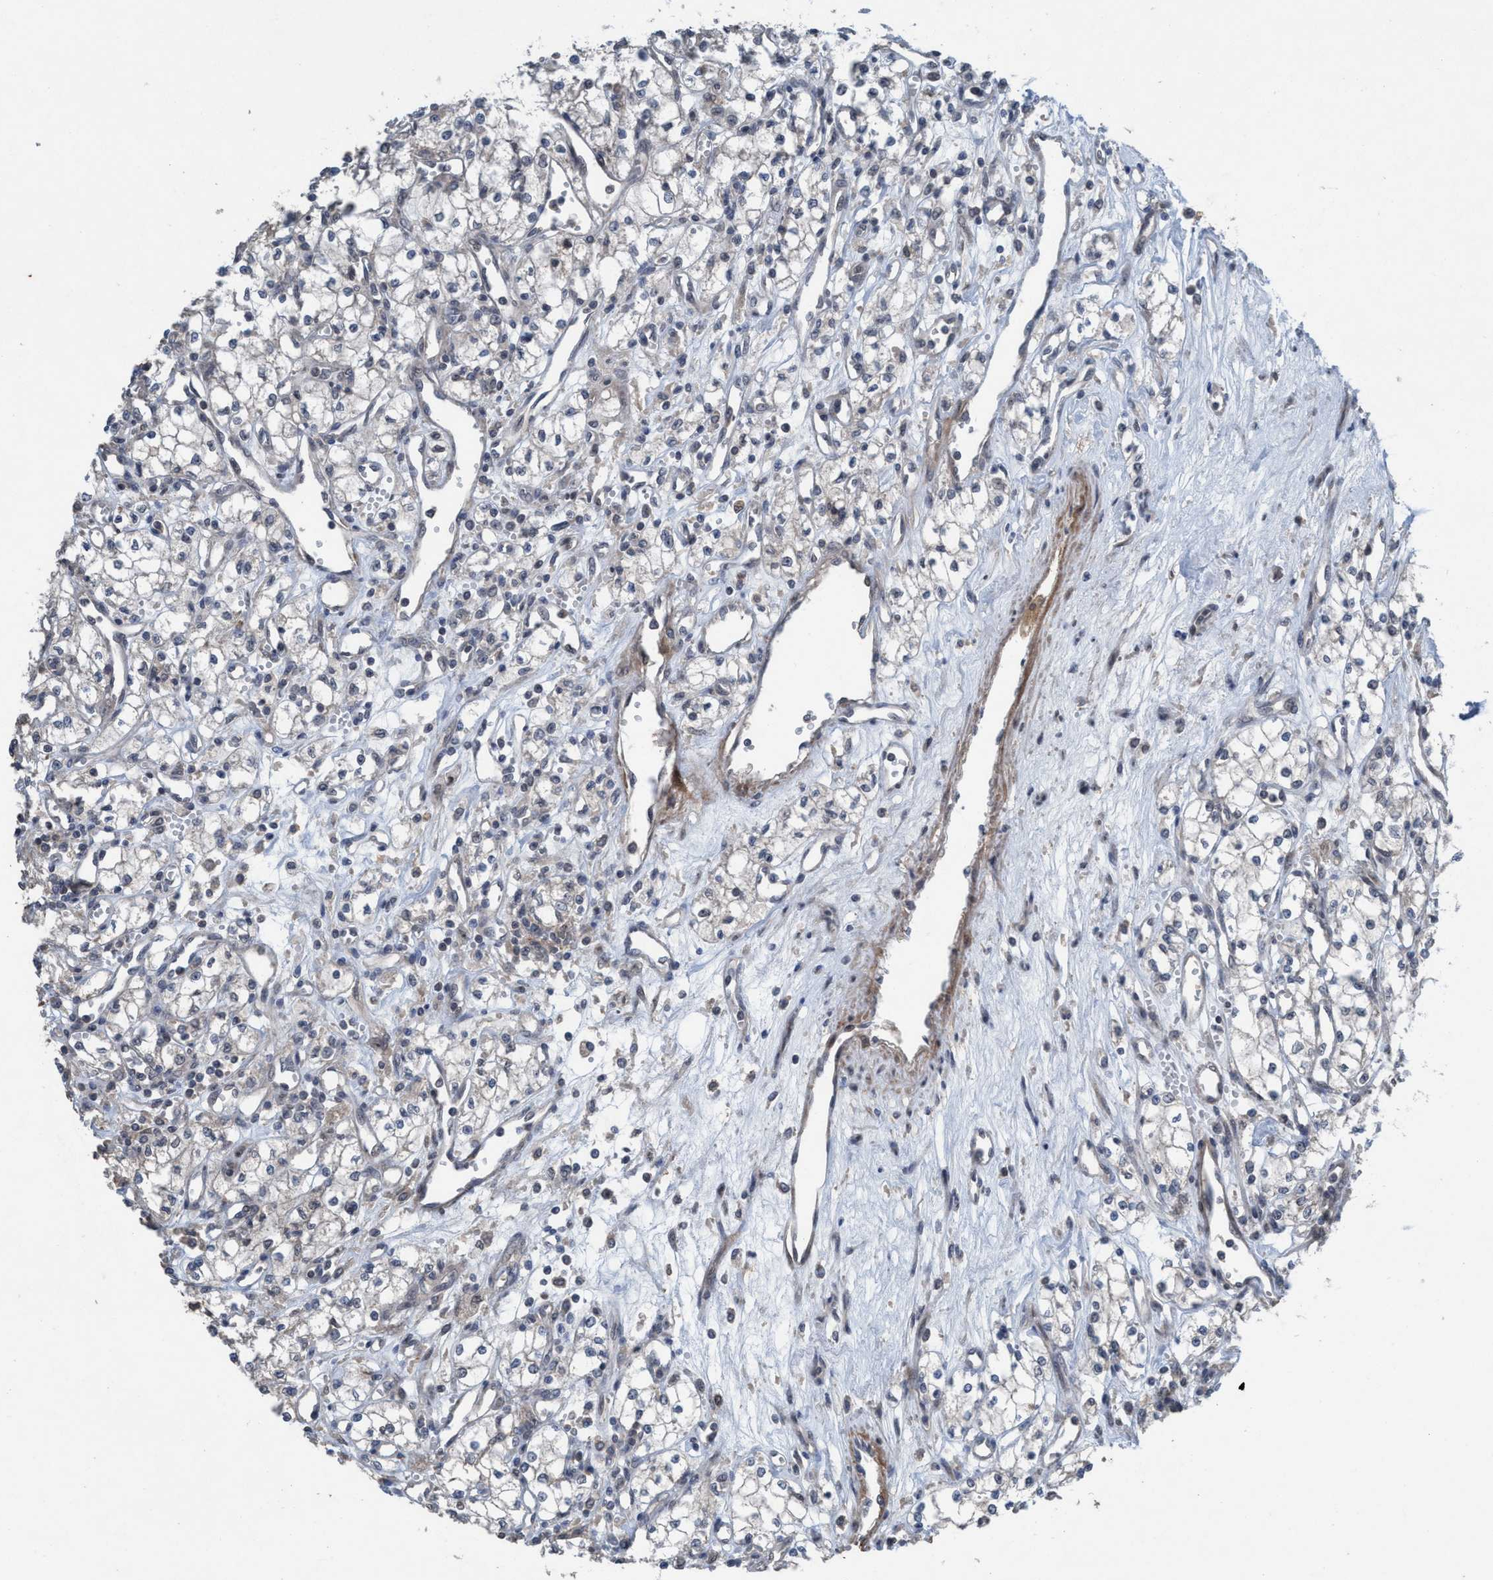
{"staining": {"intensity": "negative", "quantity": "none", "location": "none"}, "tissue": "renal cancer", "cell_type": "Tumor cells", "image_type": "cancer", "snomed": [{"axis": "morphology", "description": "Adenocarcinoma, NOS"}, {"axis": "topography", "description": "Kidney"}], "caption": "An immunohistochemistry histopathology image of renal cancer (adenocarcinoma) is shown. There is no staining in tumor cells of renal cancer (adenocarcinoma).", "gene": "NISCH", "patient": {"sex": "male", "age": 59}}